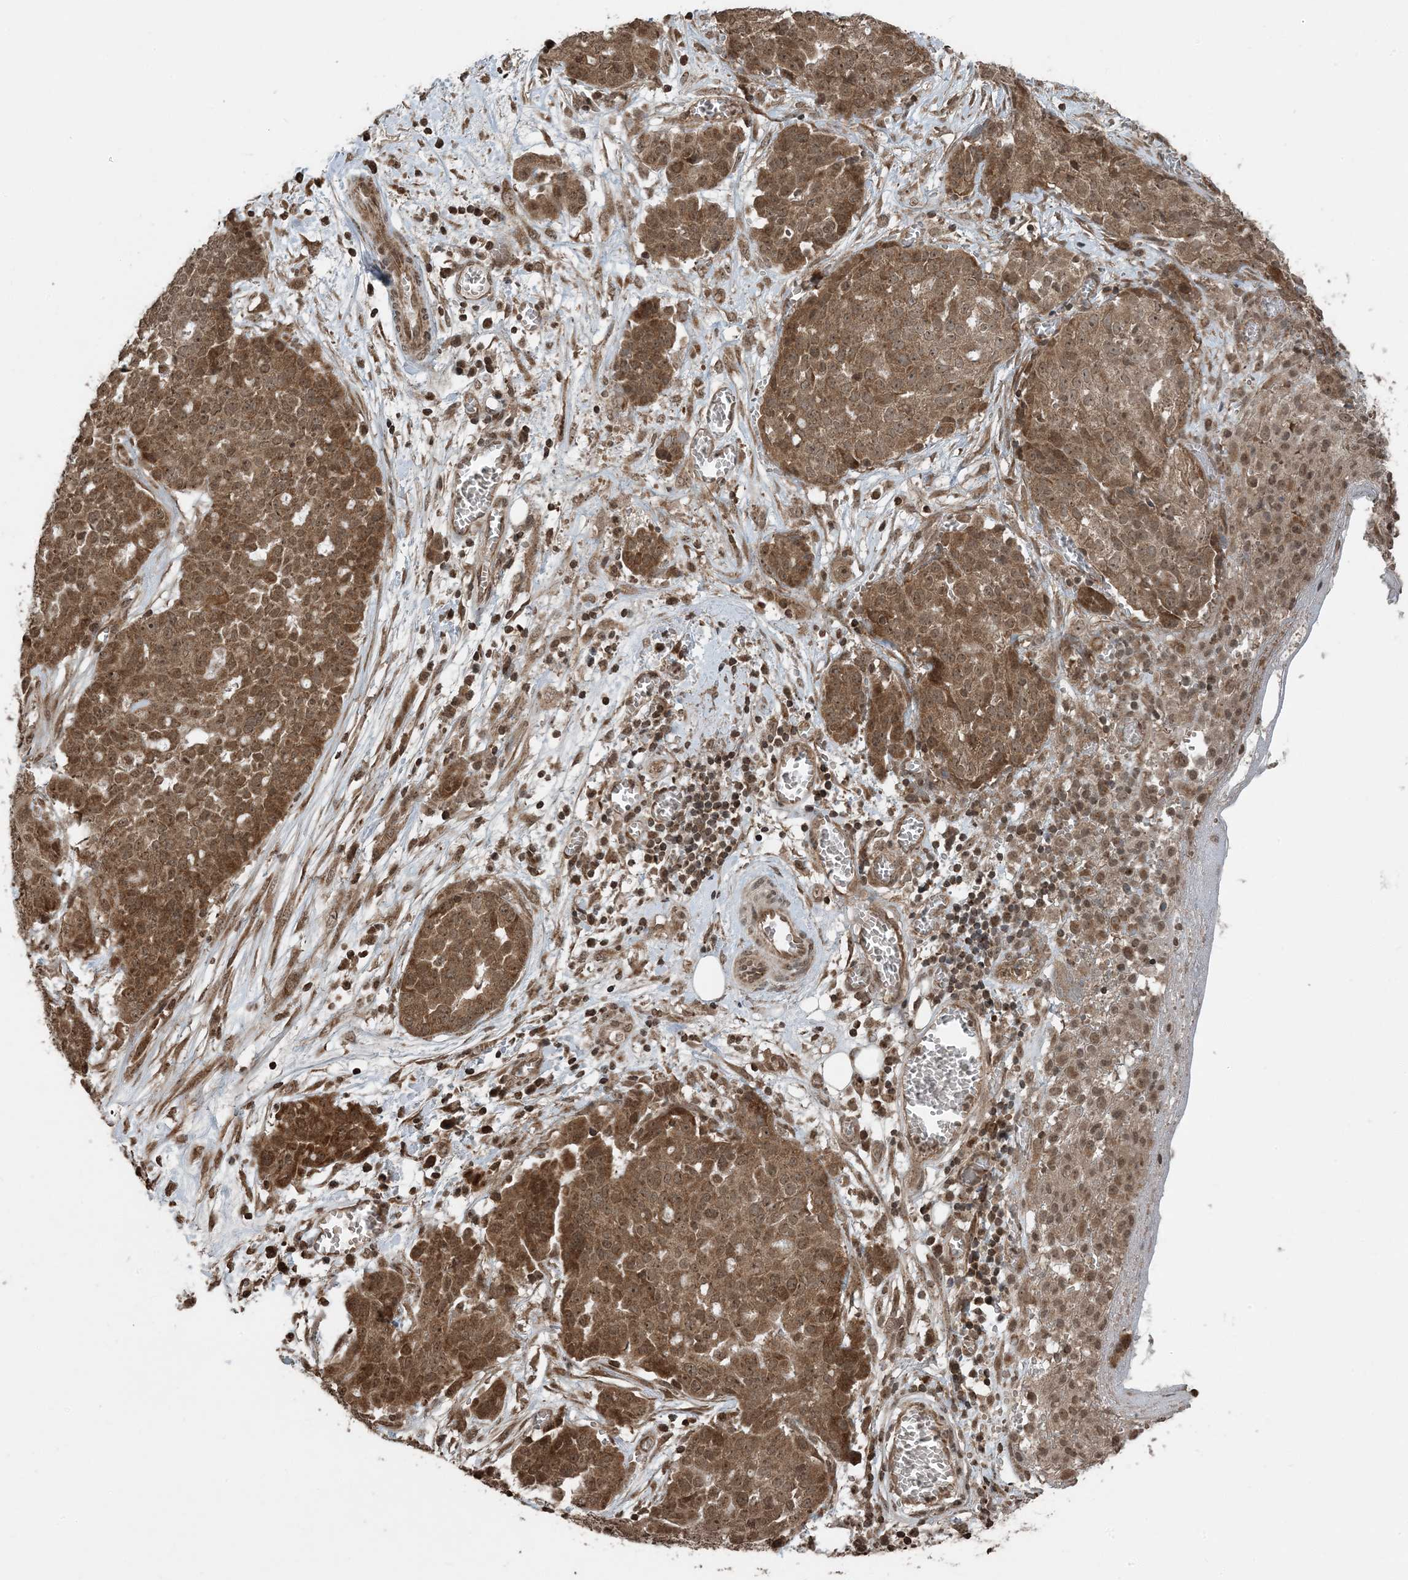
{"staining": {"intensity": "moderate", "quantity": ">75%", "location": "cytoplasmic/membranous,nuclear"}, "tissue": "ovarian cancer", "cell_type": "Tumor cells", "image_type": "cancer", "snomed": [{"axis": "morphology", "description": "Cystadenocarcinoma, serous, NOS"}, {"axis": "topography", "description": "Soft tissue"}, {"axis": "topography", "description": "Ovary"}], "caption": "High-magnification brightfield microscopy of ovarian cancer (serous cystadenocarcinoma) stained with DAB (3,3'-diaminobenzidine) (brown) and counterstained with hematoxylin (blue). tumor cells exhibit moderate cytoplasmic/membranous and nuclear staining is seen in about>75% of cells.", "gene": "ZFAND2B", "patient": {"sex": "female", "age": 57}}